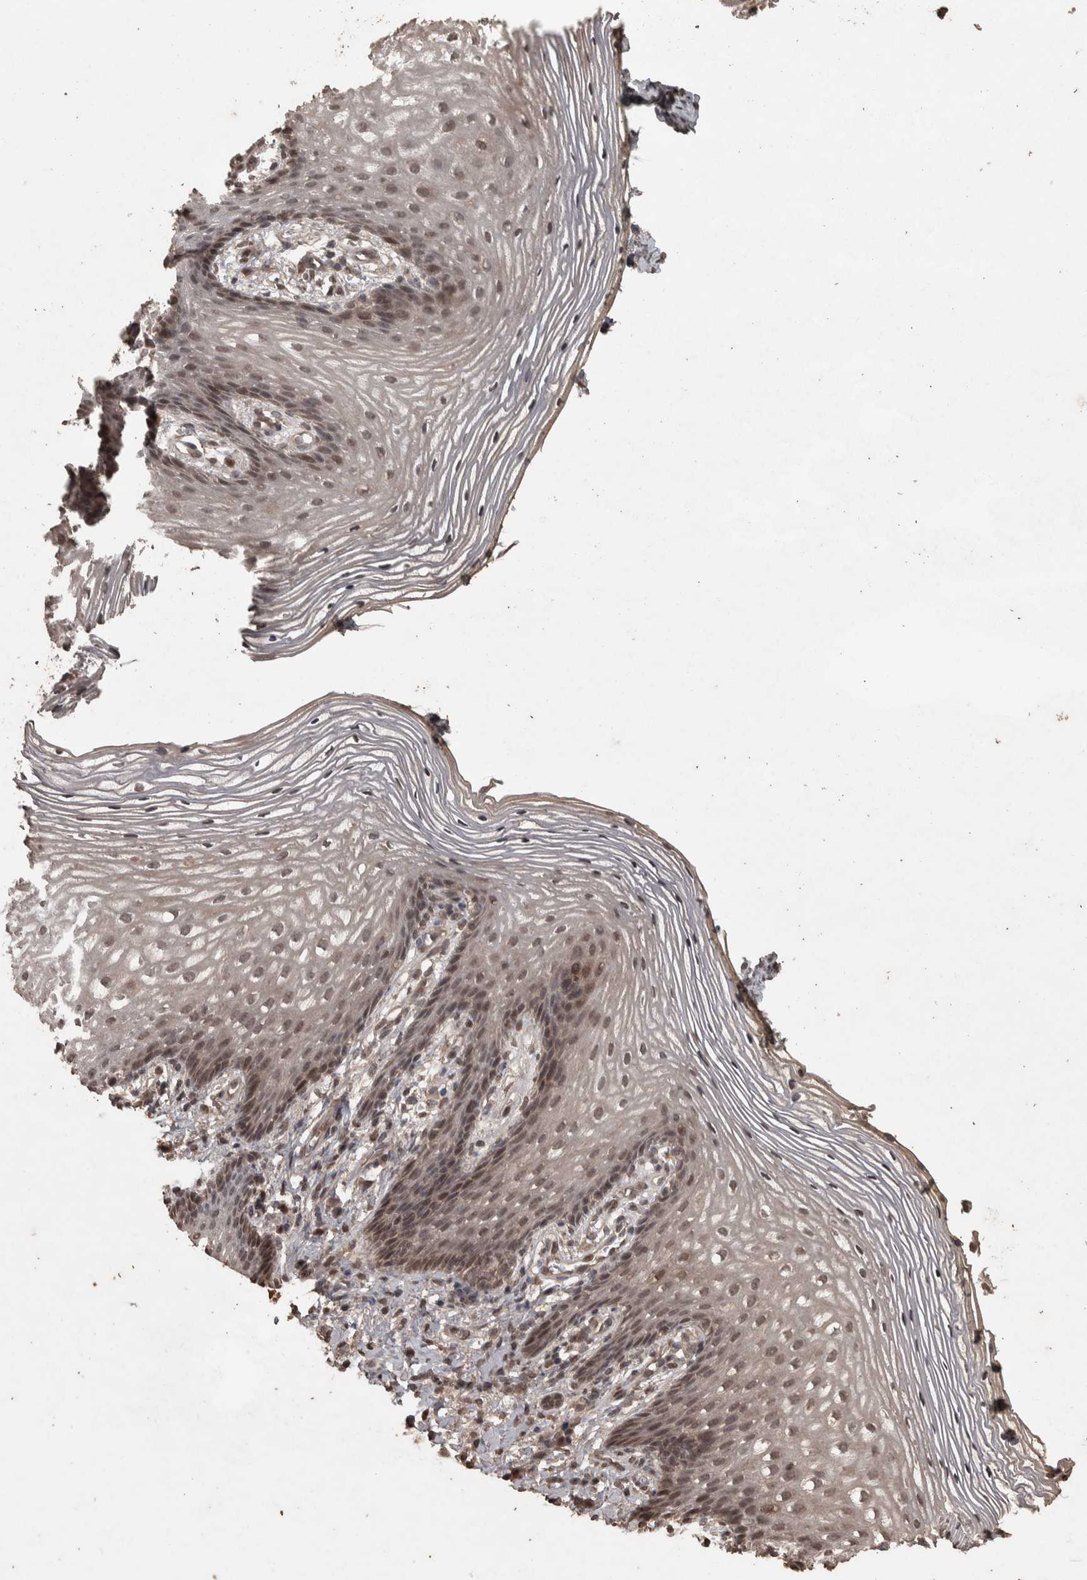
{"staining": {"intensity": "moderate", "quantity": "25%-75%", "location": "nuclear"}, "tissue": "vagina", "cell_type": "Squamous epithelial cells", "image_type": "normal", "snomed": [{"axis": "morphology", "description": "Normal tissue, NOS"}, {"axis": "topography", "description": "Vagina"}], "caption": "Protein positivity by immunohistochemistry (IHC) displays moderate nuclear positivity in approximately 25%-75% of squamous epithelial cells in normal vagina.", "gene": "ACO1", "patient": {"sex": "female", "age": 60}}